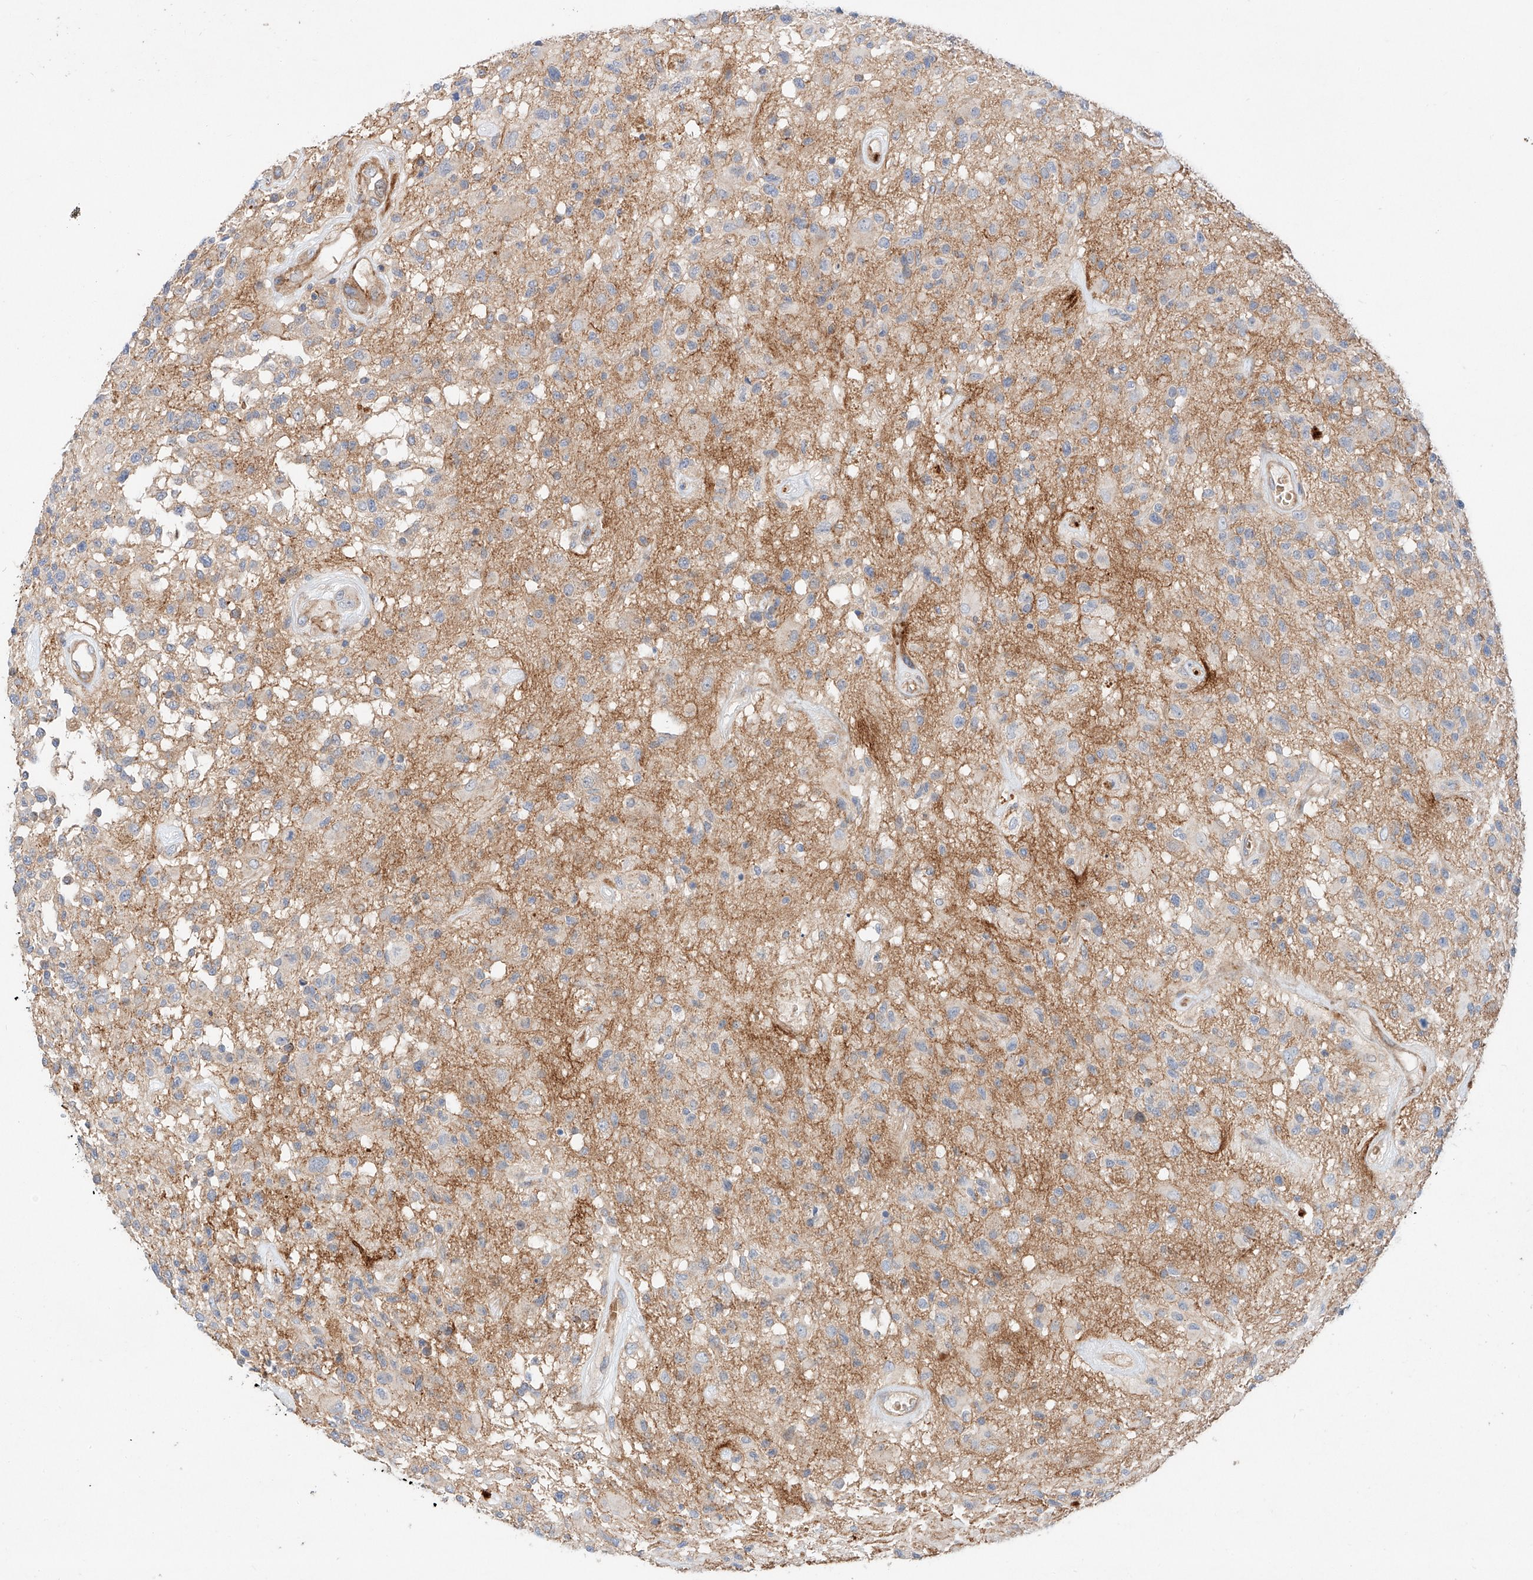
{"staining": {"intensity": "weak", "quantity": "<25%", "location": "cytoplasmic/membranous"}, "tissue": "glioma", "cell_type": "Tumor cells", "image_type": "cancer", "snomed": [{"axis": "morphology", "description": "Glioma, malignant, High grade"}, {"axis": "morphology", "description": "Glioblastoma, NOS"}, {"axis": "topography", "description": "Brain"}], "caption": "Photomicrograph shows no significant protein staining in tumor cells of glioblastoma.", "gene": "MINDY4", "patient": {"sex": "male", "age": 60}}